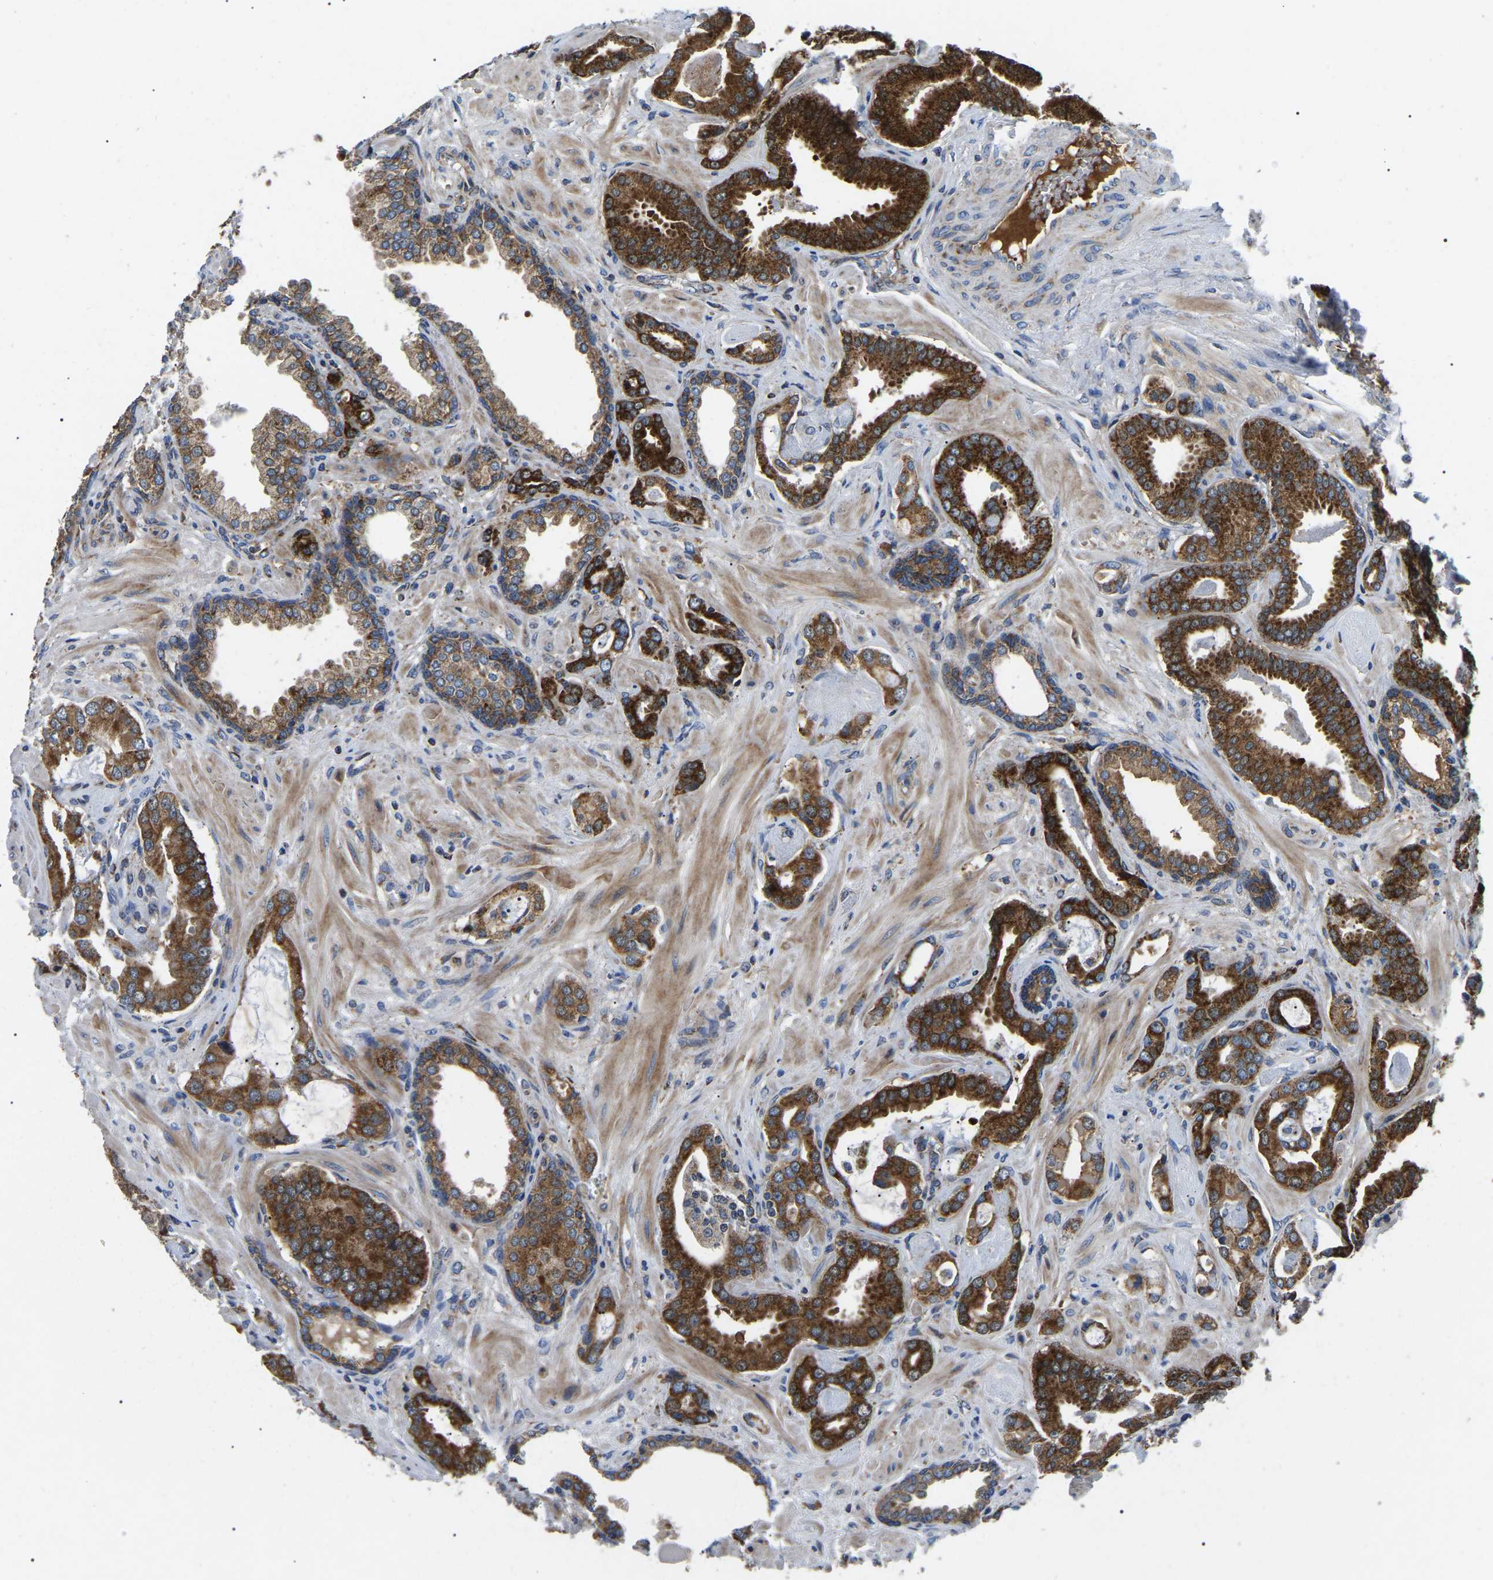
{"staining": {"intensity": "strong", "quantity": ">75%", "location": "cytoplasmic/membranous"}, "tissue": "prostate cancer", "cell_type": "Tumor cells", "image_type": "cancer", "snomed": [{"axis": "morphology", "description": "Adenocarcinoma, Low grade"}, {"axis": "topography", "description": "Prostate"}], "caption": "Immunohistochemical staining of human prostate adenocarcinoma (low-grade) exhibits high levels of strong cytoplasmic/membranous protein staining in about >75% of tumor cells.", "gene": "PPM1E", "patient": {"sex": "male", "age": 53}}